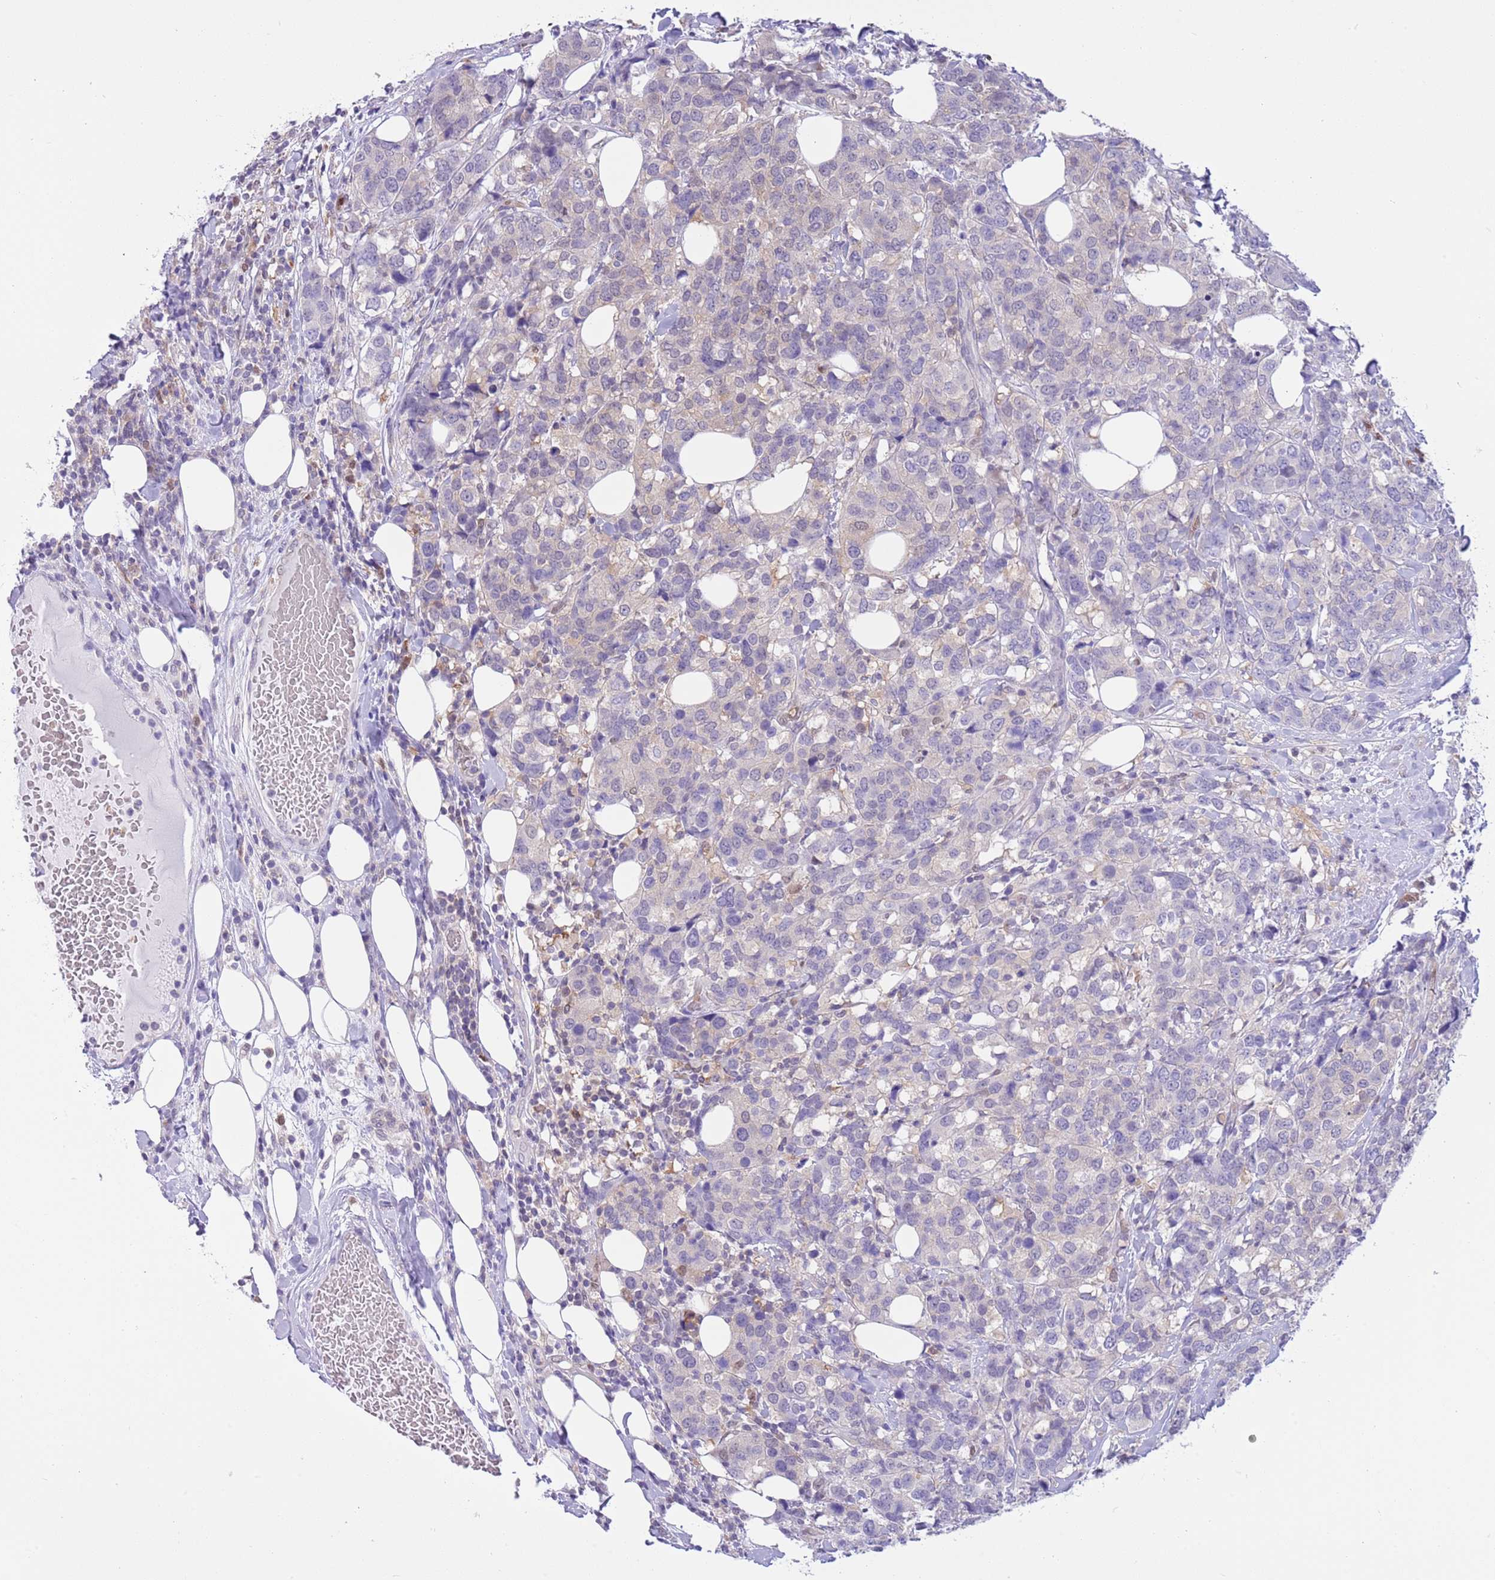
{"staining": {"intensity": "negative", "quantity": "none", "location": "none"}, "tissue": "breast cancer", "cell_type": "Tumor cells", "image_type": "cancer", "snomed": [{"axis": "morphology", "description": "Lobular carcinoma"}, {"axis": "topography", "description": "Breast"}], "caption": "High power microscopy micrograph of an IHC histopathology image of breast cancer (lobular carcinoma), revealing no significant expression in tumor cells. The staining is performed using DAB (3,3'-diaminobenzidine) brown chromogen with nuclei counter-stained in using hematoxylin.", "gene": "DDI2", "patient": {"sex": "female", "age": 59}}